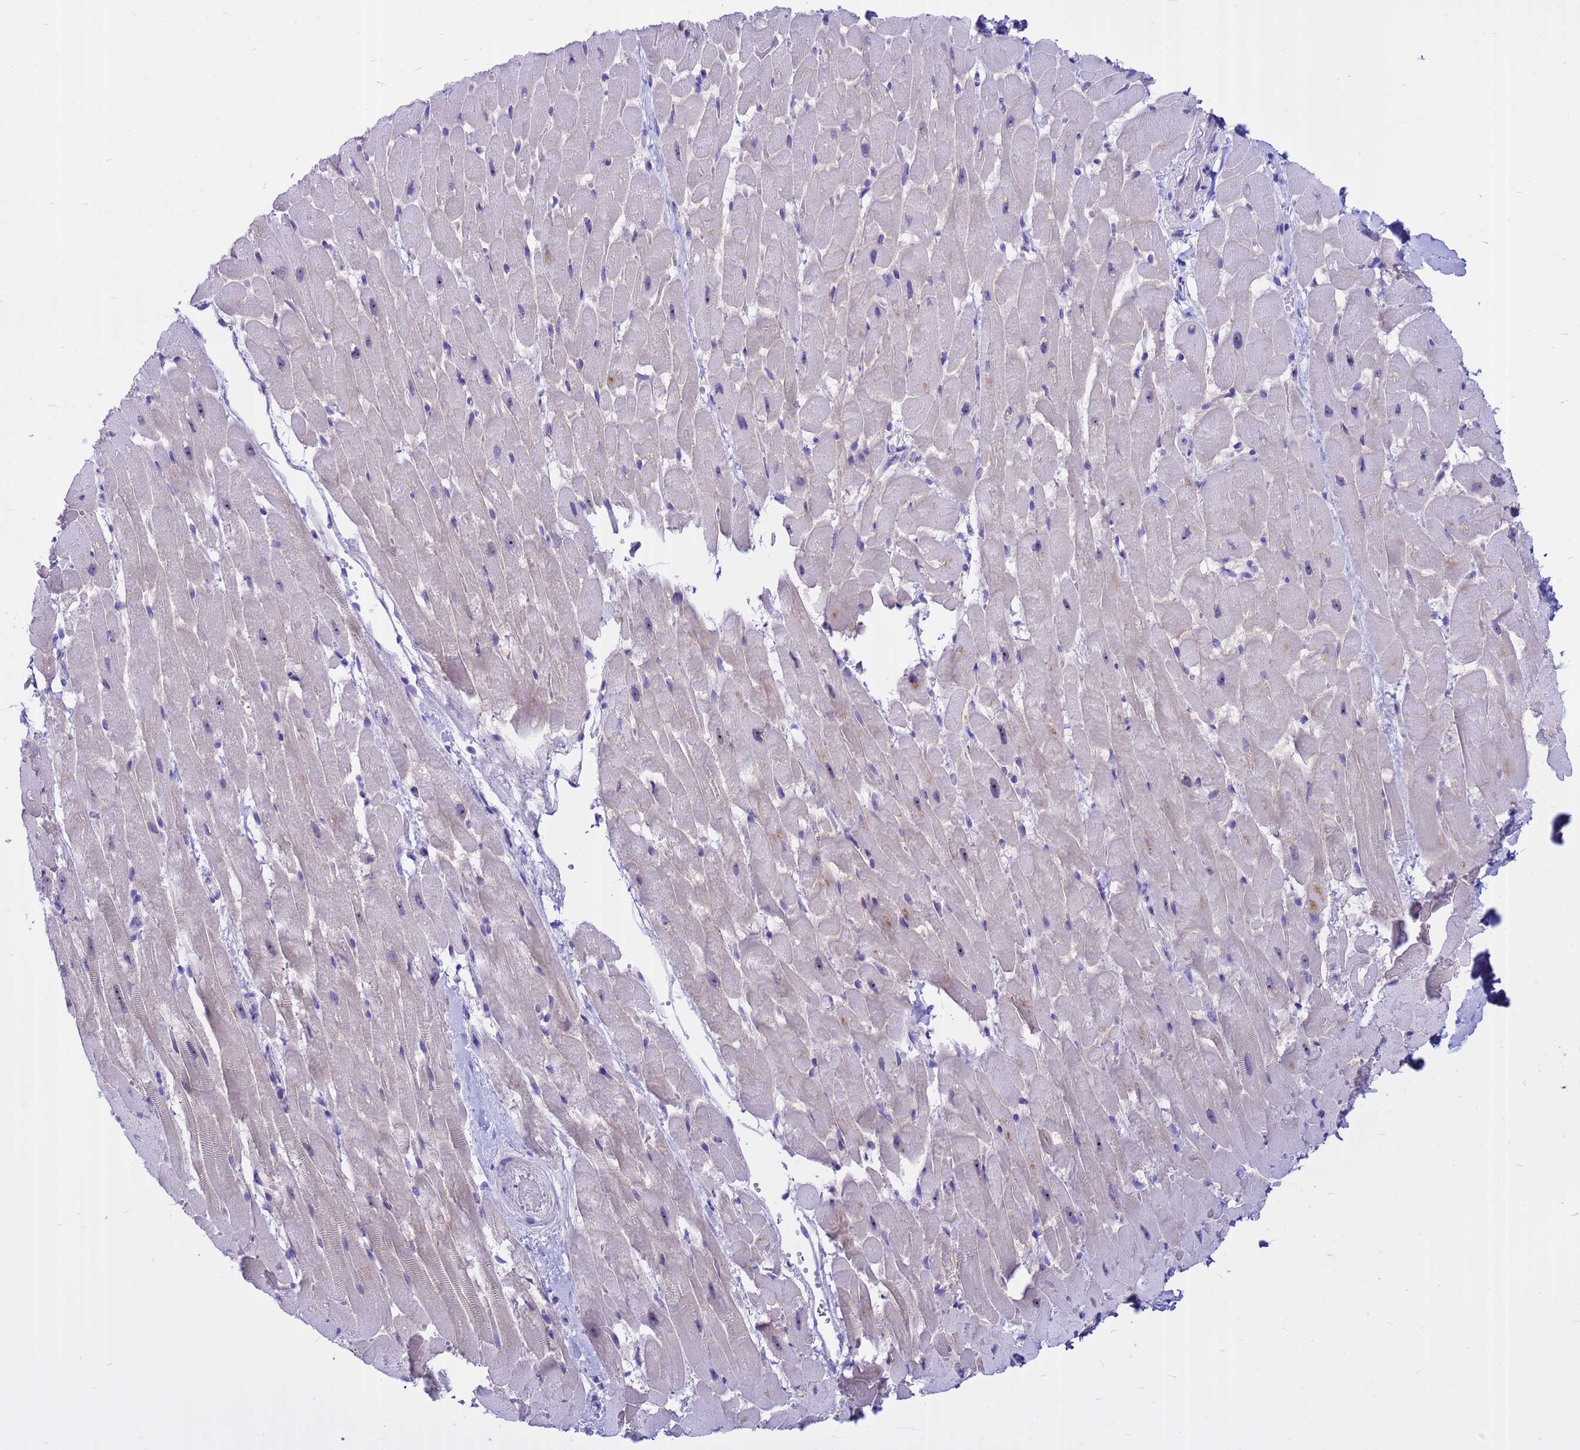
{"staining": {"intensity": "negative", "quantity": "none", "location": "none"}, "tissue": "heart muscle", "cell_type": "Cardiomyocytes", "image_type": "normal", "snomed": [{"axis": "morphology", "description": "Normal tissue, NOS"}, {"axis": "topography", "description": "Heart"}], "caption": "The photomicrograph exhibits no staining of cardiomyocytes in benign heart muscle. The staining is performed using DAB brown chromogen with nuclei counter-stained in using hematoxylin.", "gene": "DMRTC2", "patient": {"sex": "male", "age": 37}}